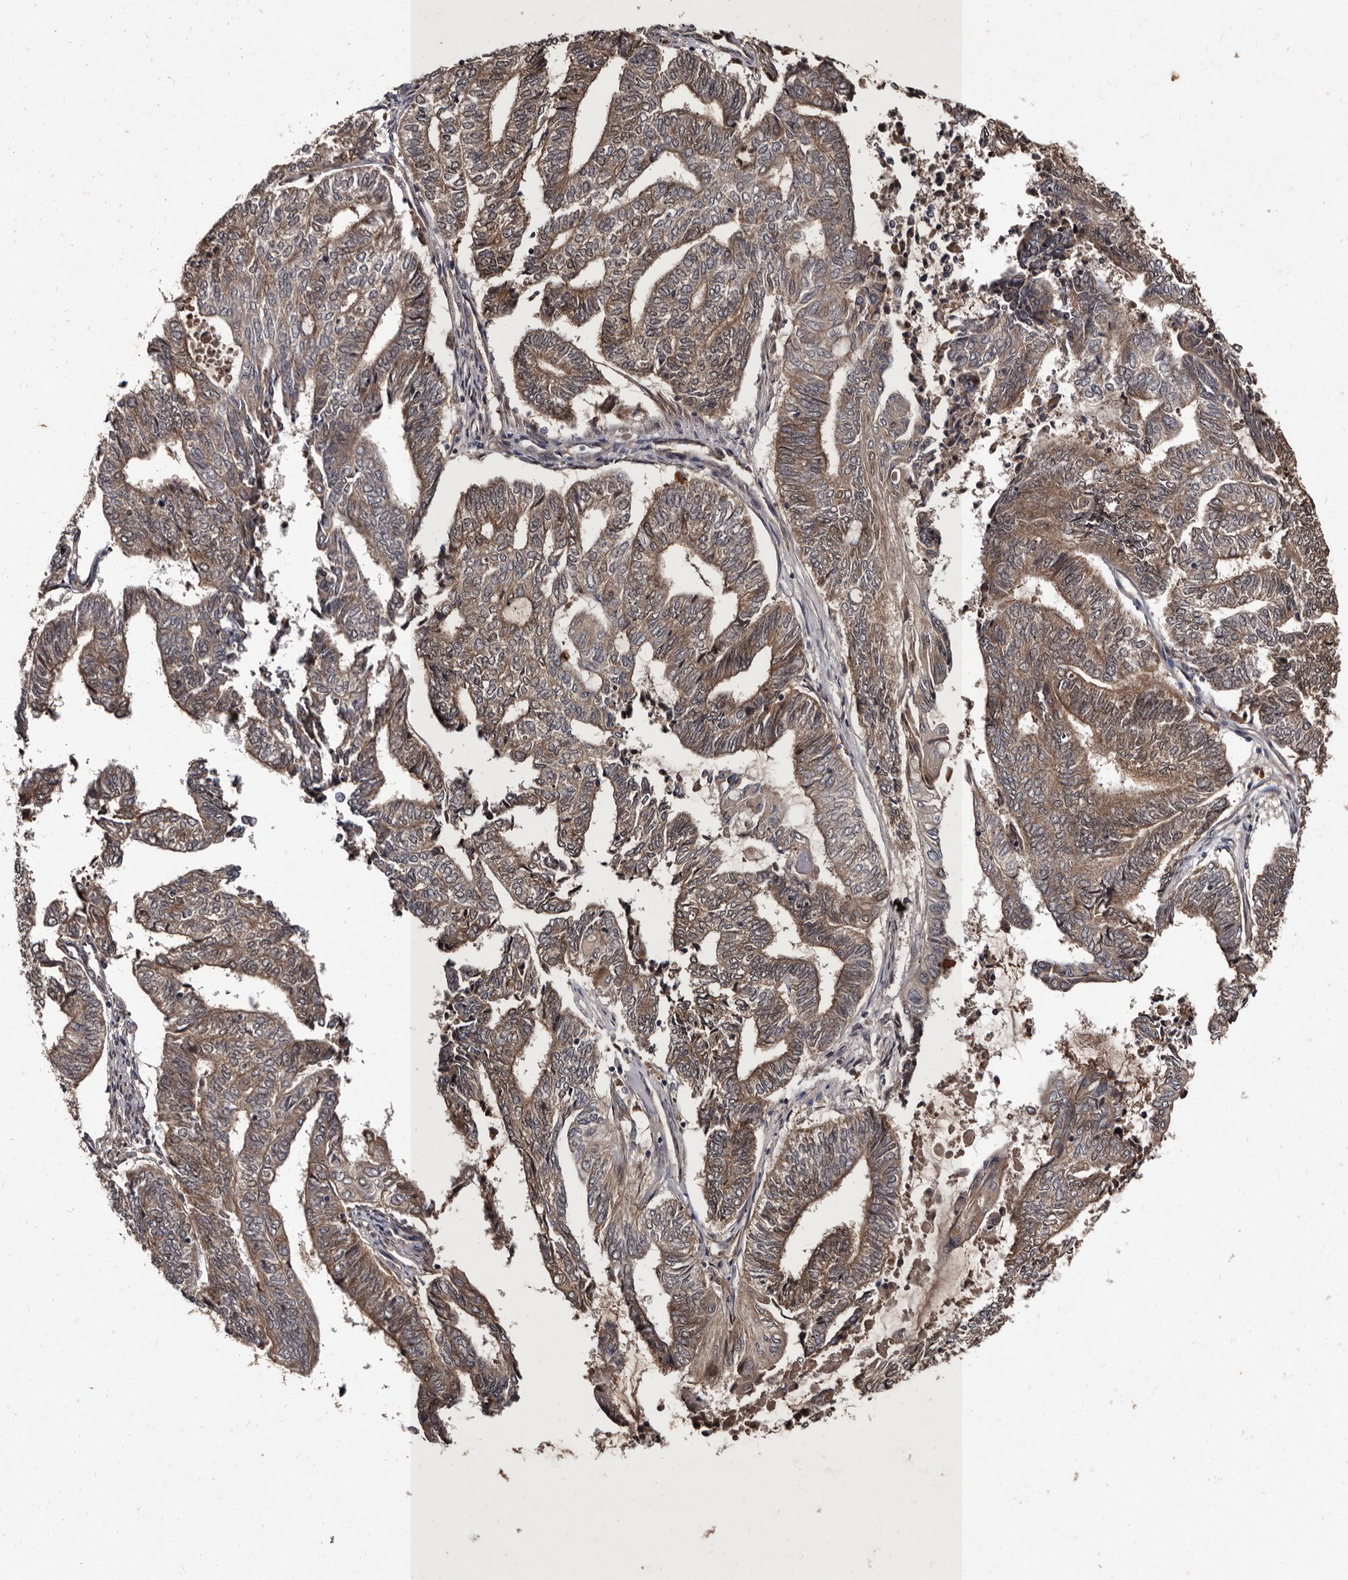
{"staining": {"intensity": "moderate", "quantity": ">75%", "location": "cytoplasmic/membranous"}, "tissue": "endometrial cancer", "cell_type": "Tumor cells", "image_type": "cancer", "snomed": [{"axis": "morphology", "description": "Adenocarcinoma, NOS"}, {"axis": "topography", "description": "Uterus"}, {"axis": "topography", "description": "Endometrium"}], "caption": "Endometrial adenocarcinoma stained for a protein demonstrates moderate cytoplasmic/membranous positivity in tumor cells. The protein is stained brown, and the nuclei are stained in blue (DAB (3,3'-diaminobenzidine) IHC with brightfield microscopy, high magnification).", "gene": "PMVK", "patient": {"sex": "female", "age": 70}}